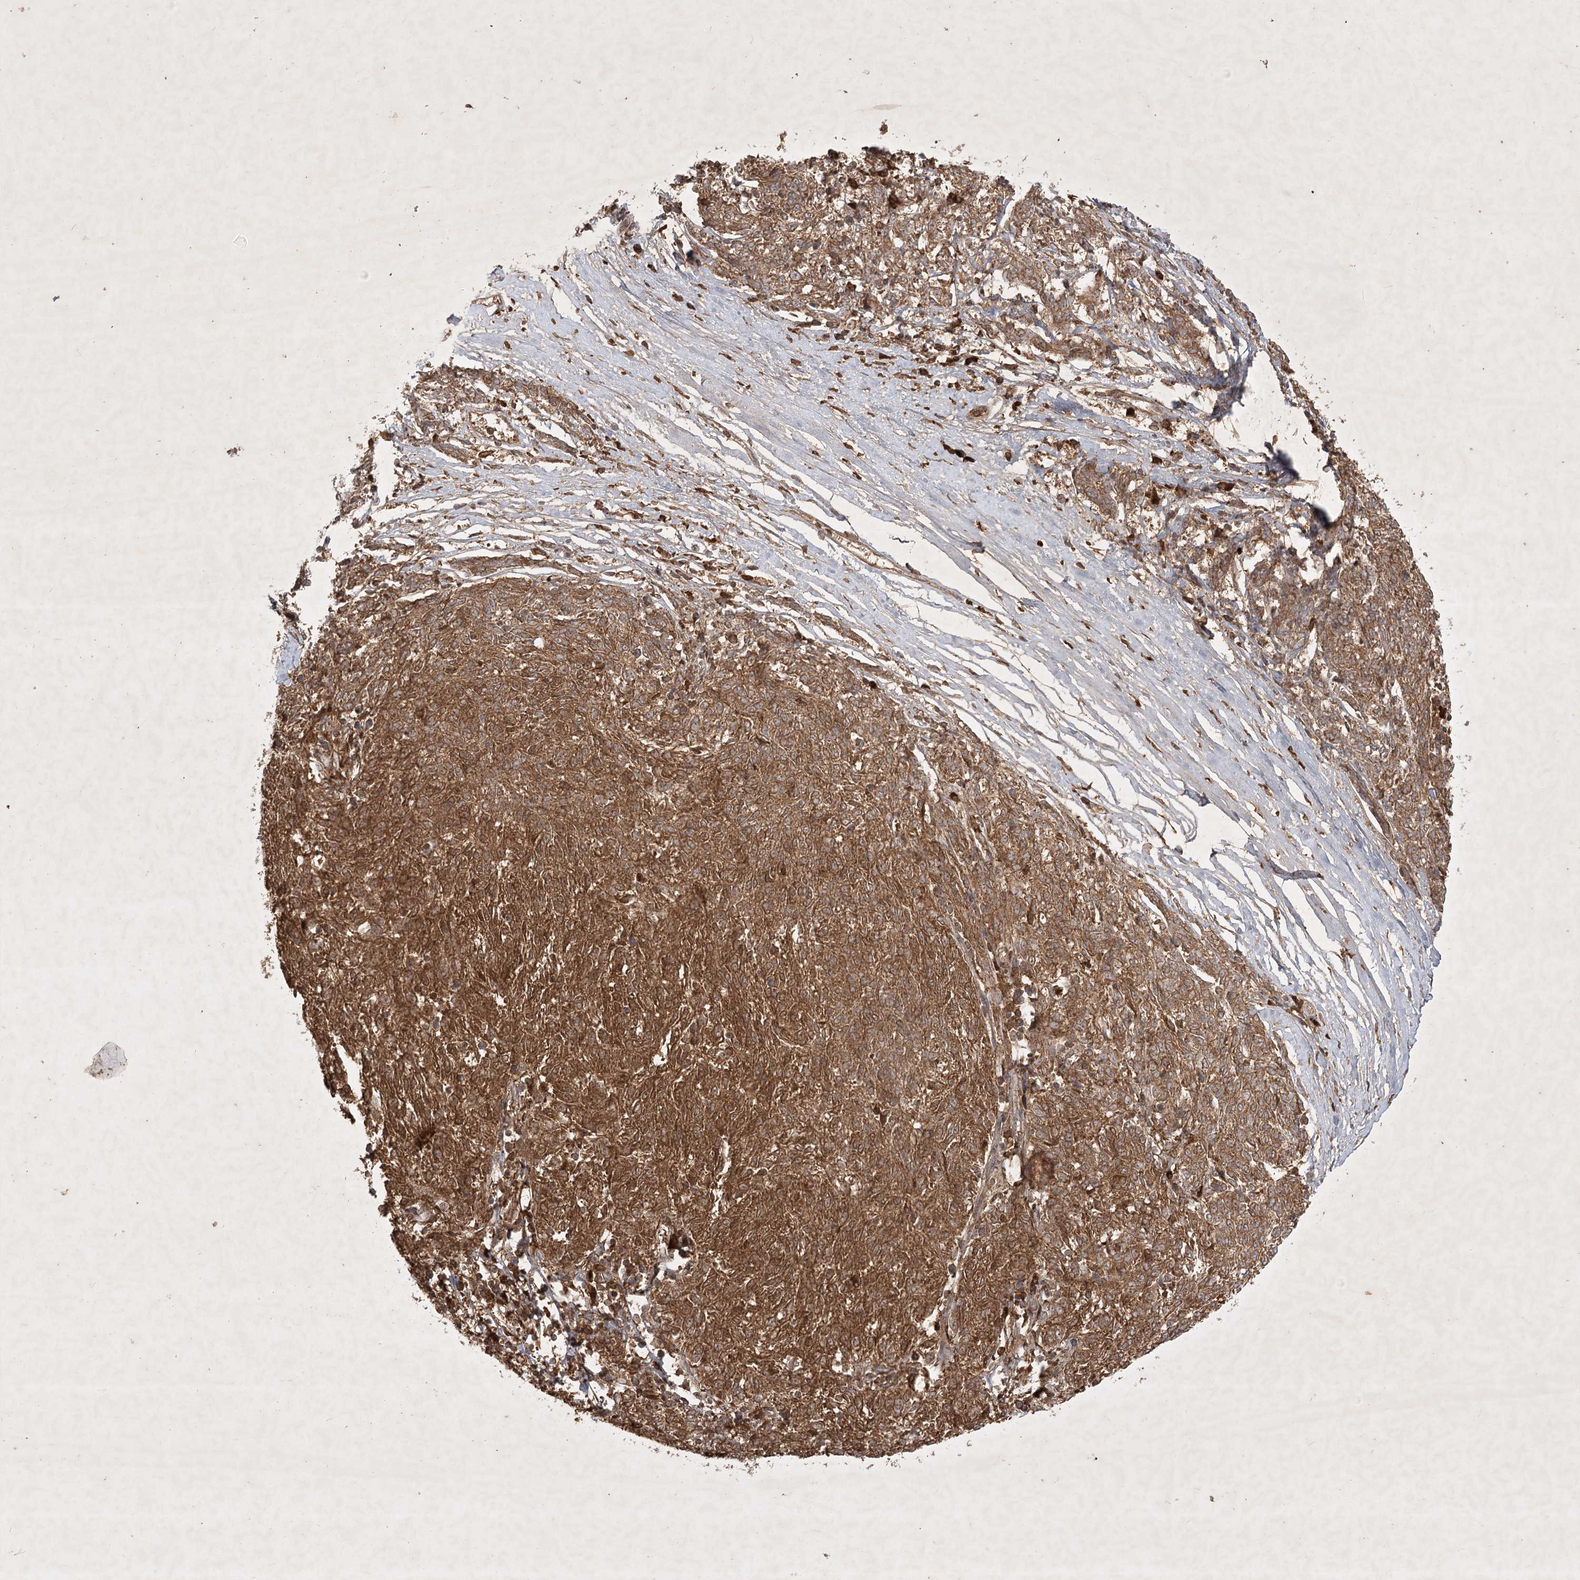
{"staining": {"intensity": "moderate", "quantity": ">75%", "location": "cytoplasmic/membranous"}, "tissue": "melanoma", "cell_type": "Tumor cells", "image_type": "cancer", "snomed": [{"axis": "morphology", "description": "Malignant melanoma, NOS"}, {"axis": "topography", "description": "Skin"}], "caption": "Malignant melanoma stained with DAB (3,3'-diaminobenzidine) IHC reveals medium levels of moderate cytoplasmic/membranous positivity in approximately >75% of tumor cells.", "gene": "ARL13A", "patient": {"sex": "female", "age": 72}}